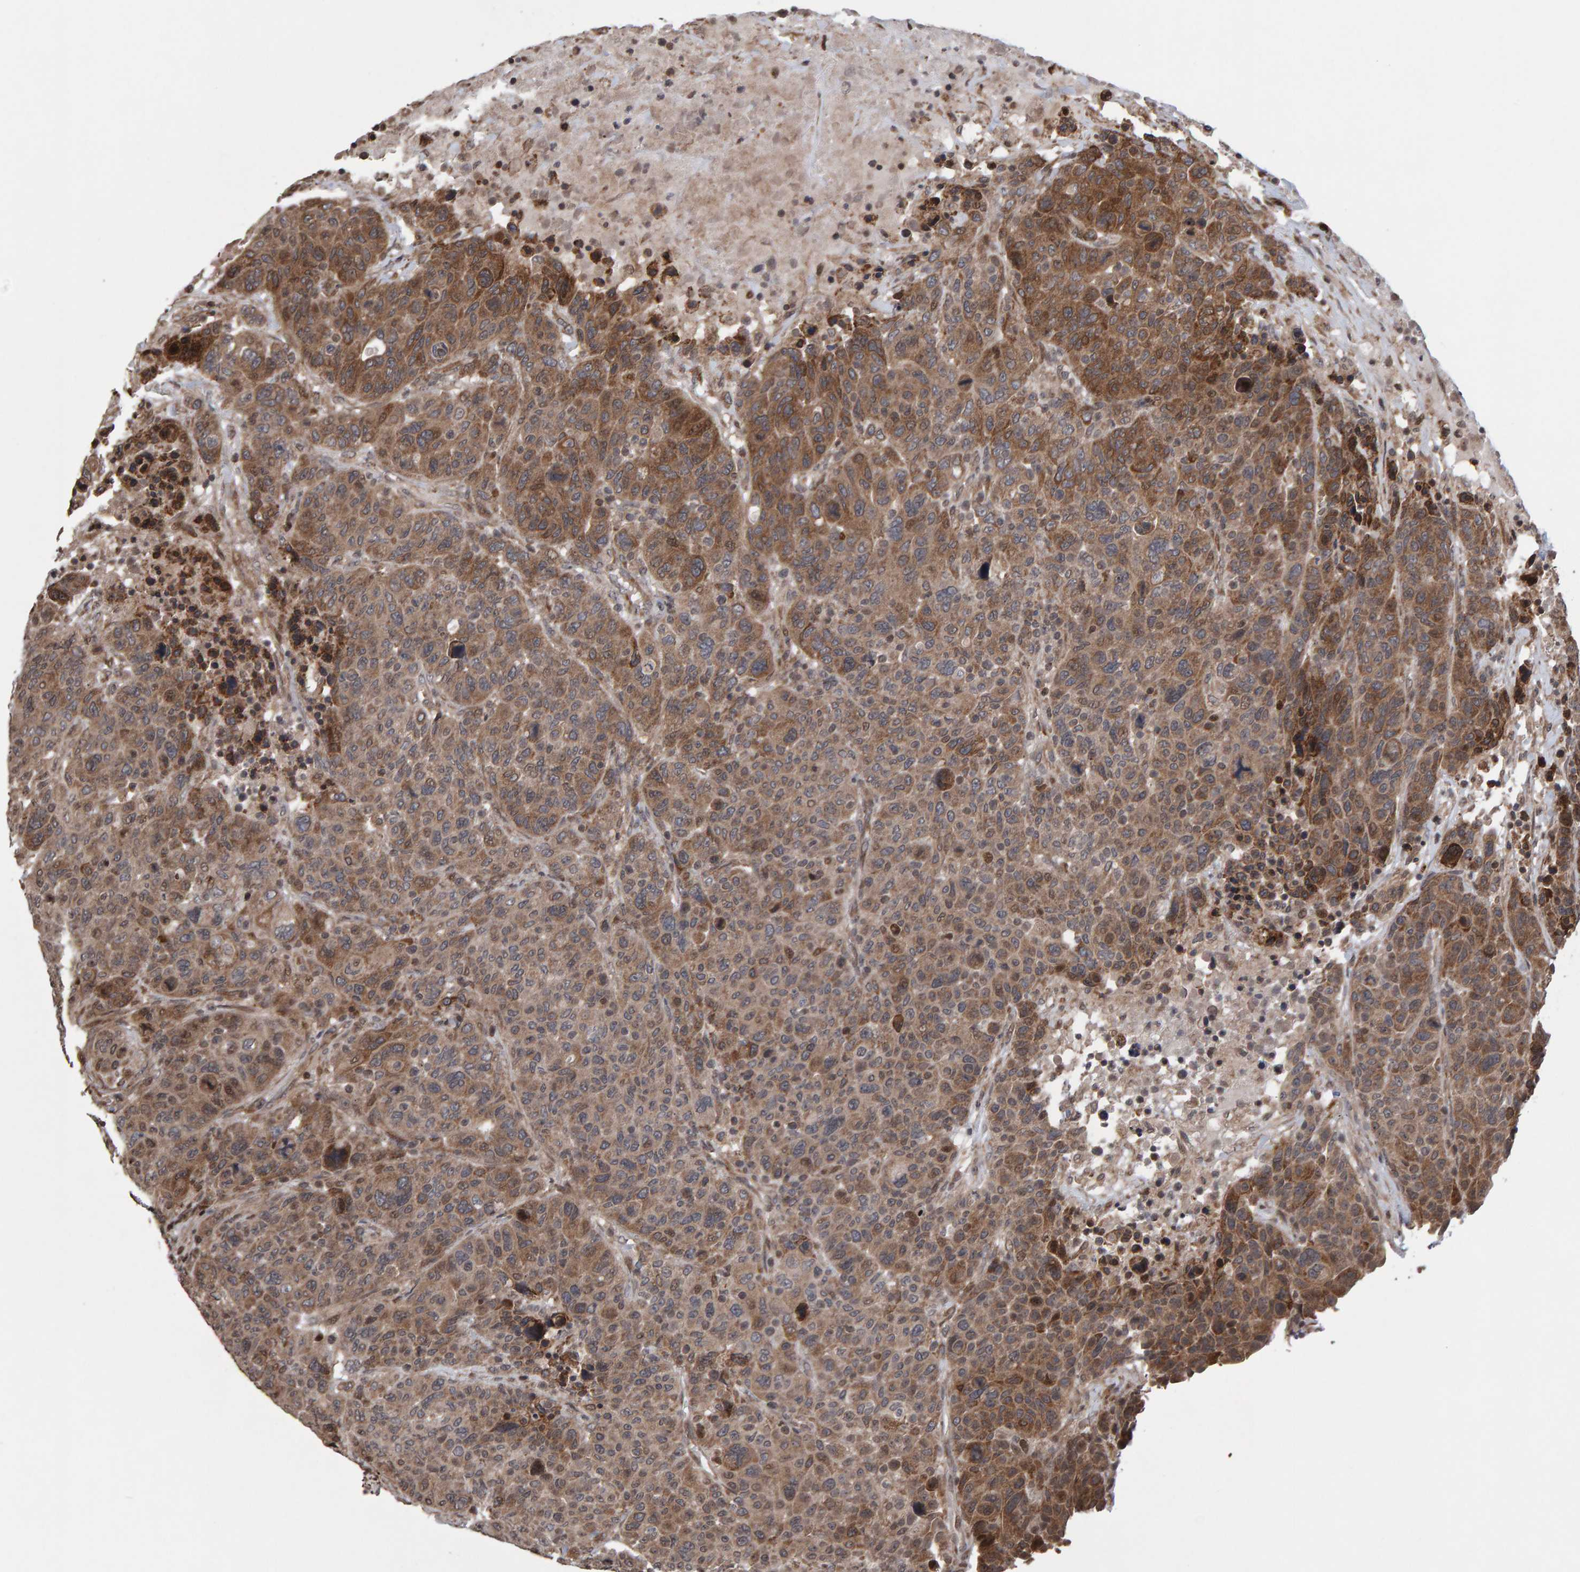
{"staining": {"intensity": "moderate", "quantity": ">75%", "location": "cytoplasmic/membranous"}, "tissue": "breast cancer", "cell_type": "Tumor cells", "image_type": "cancer", "snomed": [{"axis": "morphology", "description": "Duct carcinoma"}, {"axis": "topography", "description": "Breast"}], "caption": "Brown immunohistochemical staining in breast cancer (intraductal carcinoma) shows moderate cytoplasmic/membranous positivity in about >75% of tumor cells.", "gene": "PECR", "patient": {"sex": "female", "age": 37}}